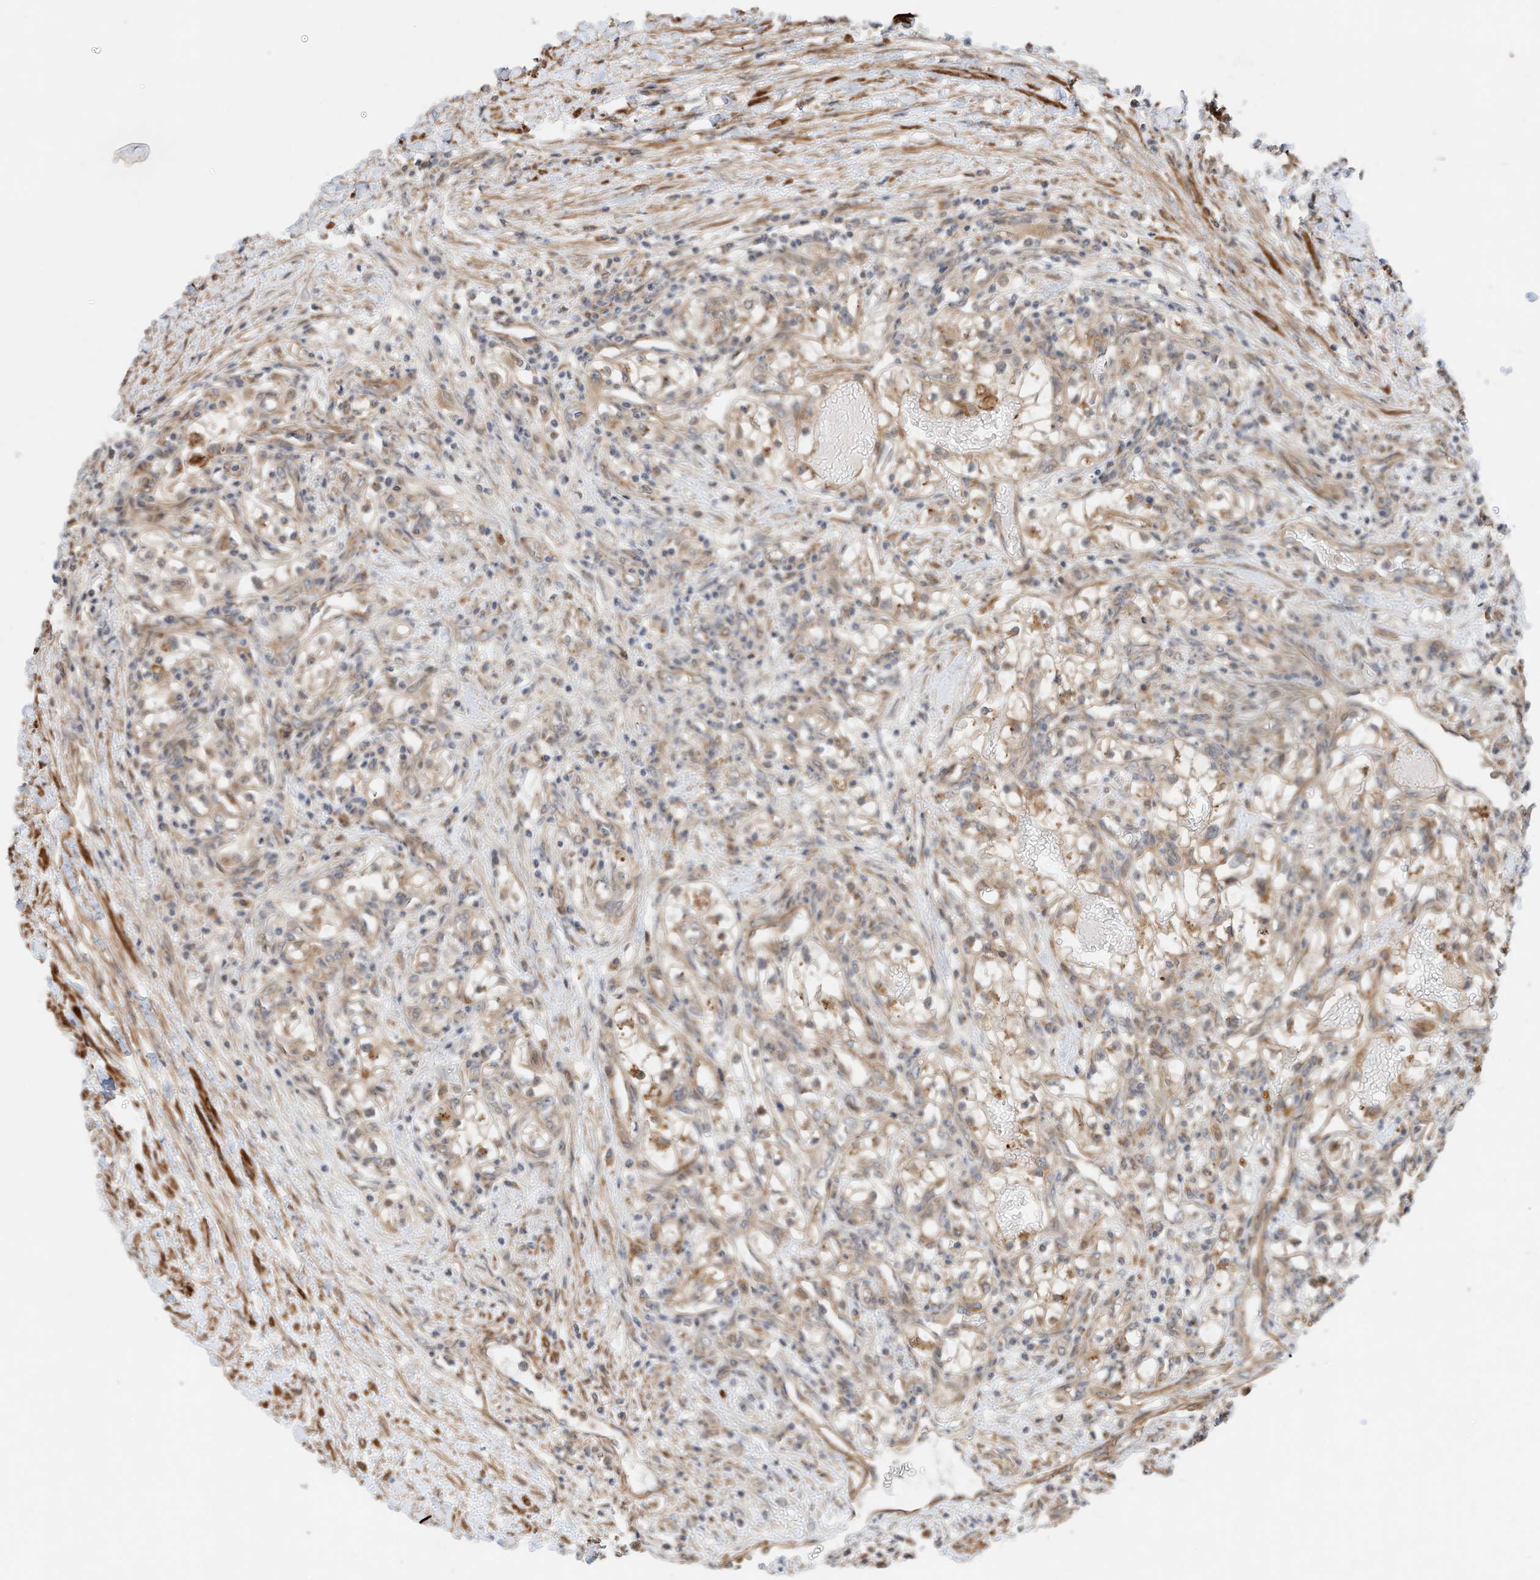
{"staining": {"intensity": "moderate", "quantity": "25%-75%", "location": "cytoplasmic/membranous"}, "tissue": "renal cancer", "cell_type": "Tumor cells", "image_type": "cancer", "snomed": [{"axis": "morphology", "description": "Normal tissue, NOS"}, {"axis": "morphology", "description": "Adenocarcinoma, NOS"}, {"axis": "topography", "description": "Kidney"}], "caption": "This photomicrograph reveals IHC staining of renal cancer (adenocarcinoma), with medium moderate cytoplasmic/membranous staining in about 25%-75% of tumor cells.", "gene": "CPAMD8", "patient": {"sex": "male", "age": 68}}